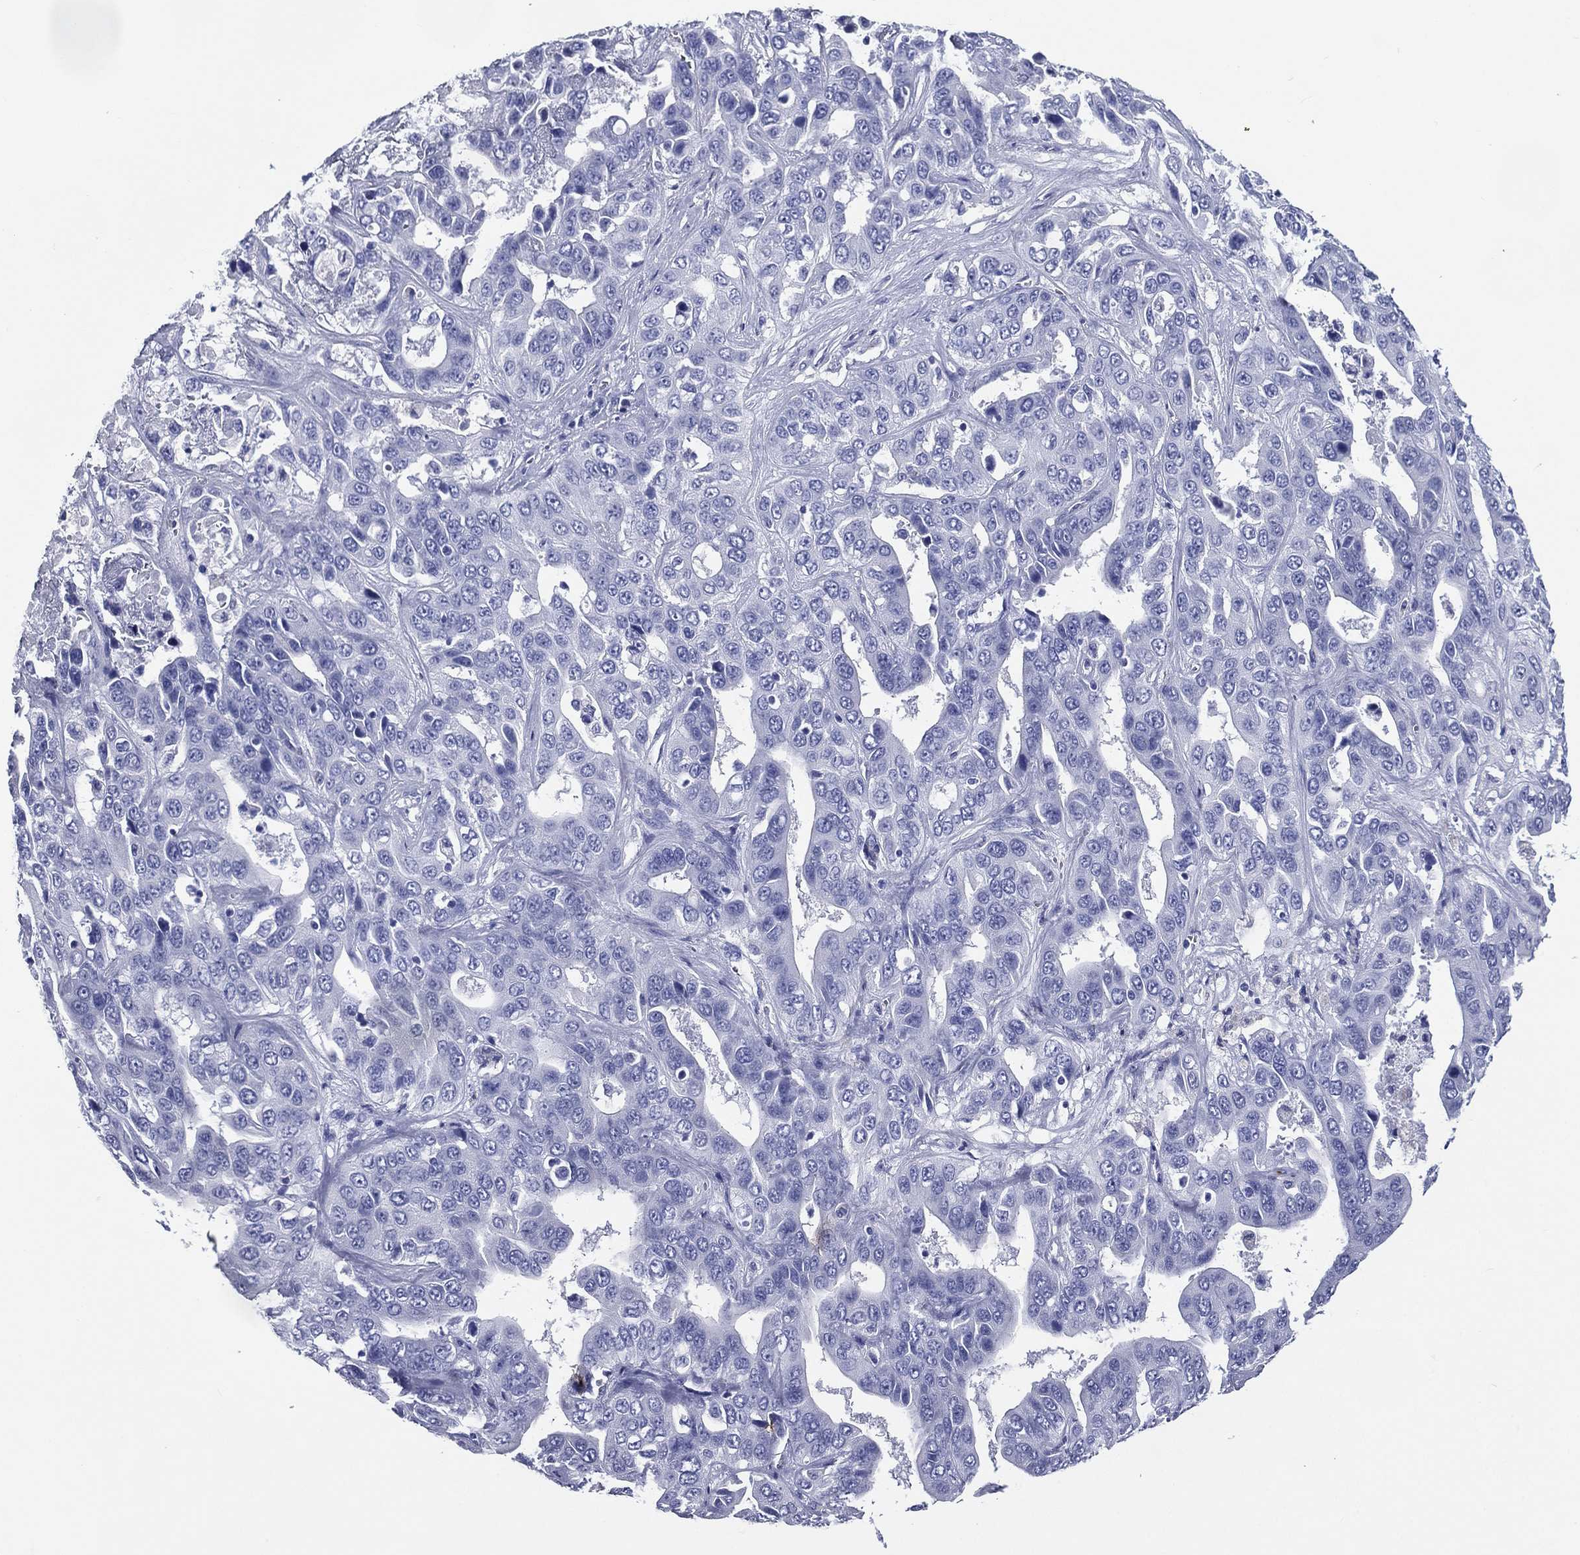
{"staining": {"intensity": "negative", "quantity": "none", "location": "none"}, "tissue": "liver cancer", "cell_type": "Tumor cells", "image_type": "cancer", "snomed": [{"axis": "morphology", "description": "Cholangiocarcinoma"}, {"axis": "topography", "description": "Liver"}], "caption": "A micrograph of human liver cancer (cholangiocarcinoma) is negative for staining in tumor cells. The staining is performed using DAB brown chromogen with nuclei counter-stained in using hematoxylin.", "gene": "ACE2", "patient": {"sex": "female", "age": 52}}